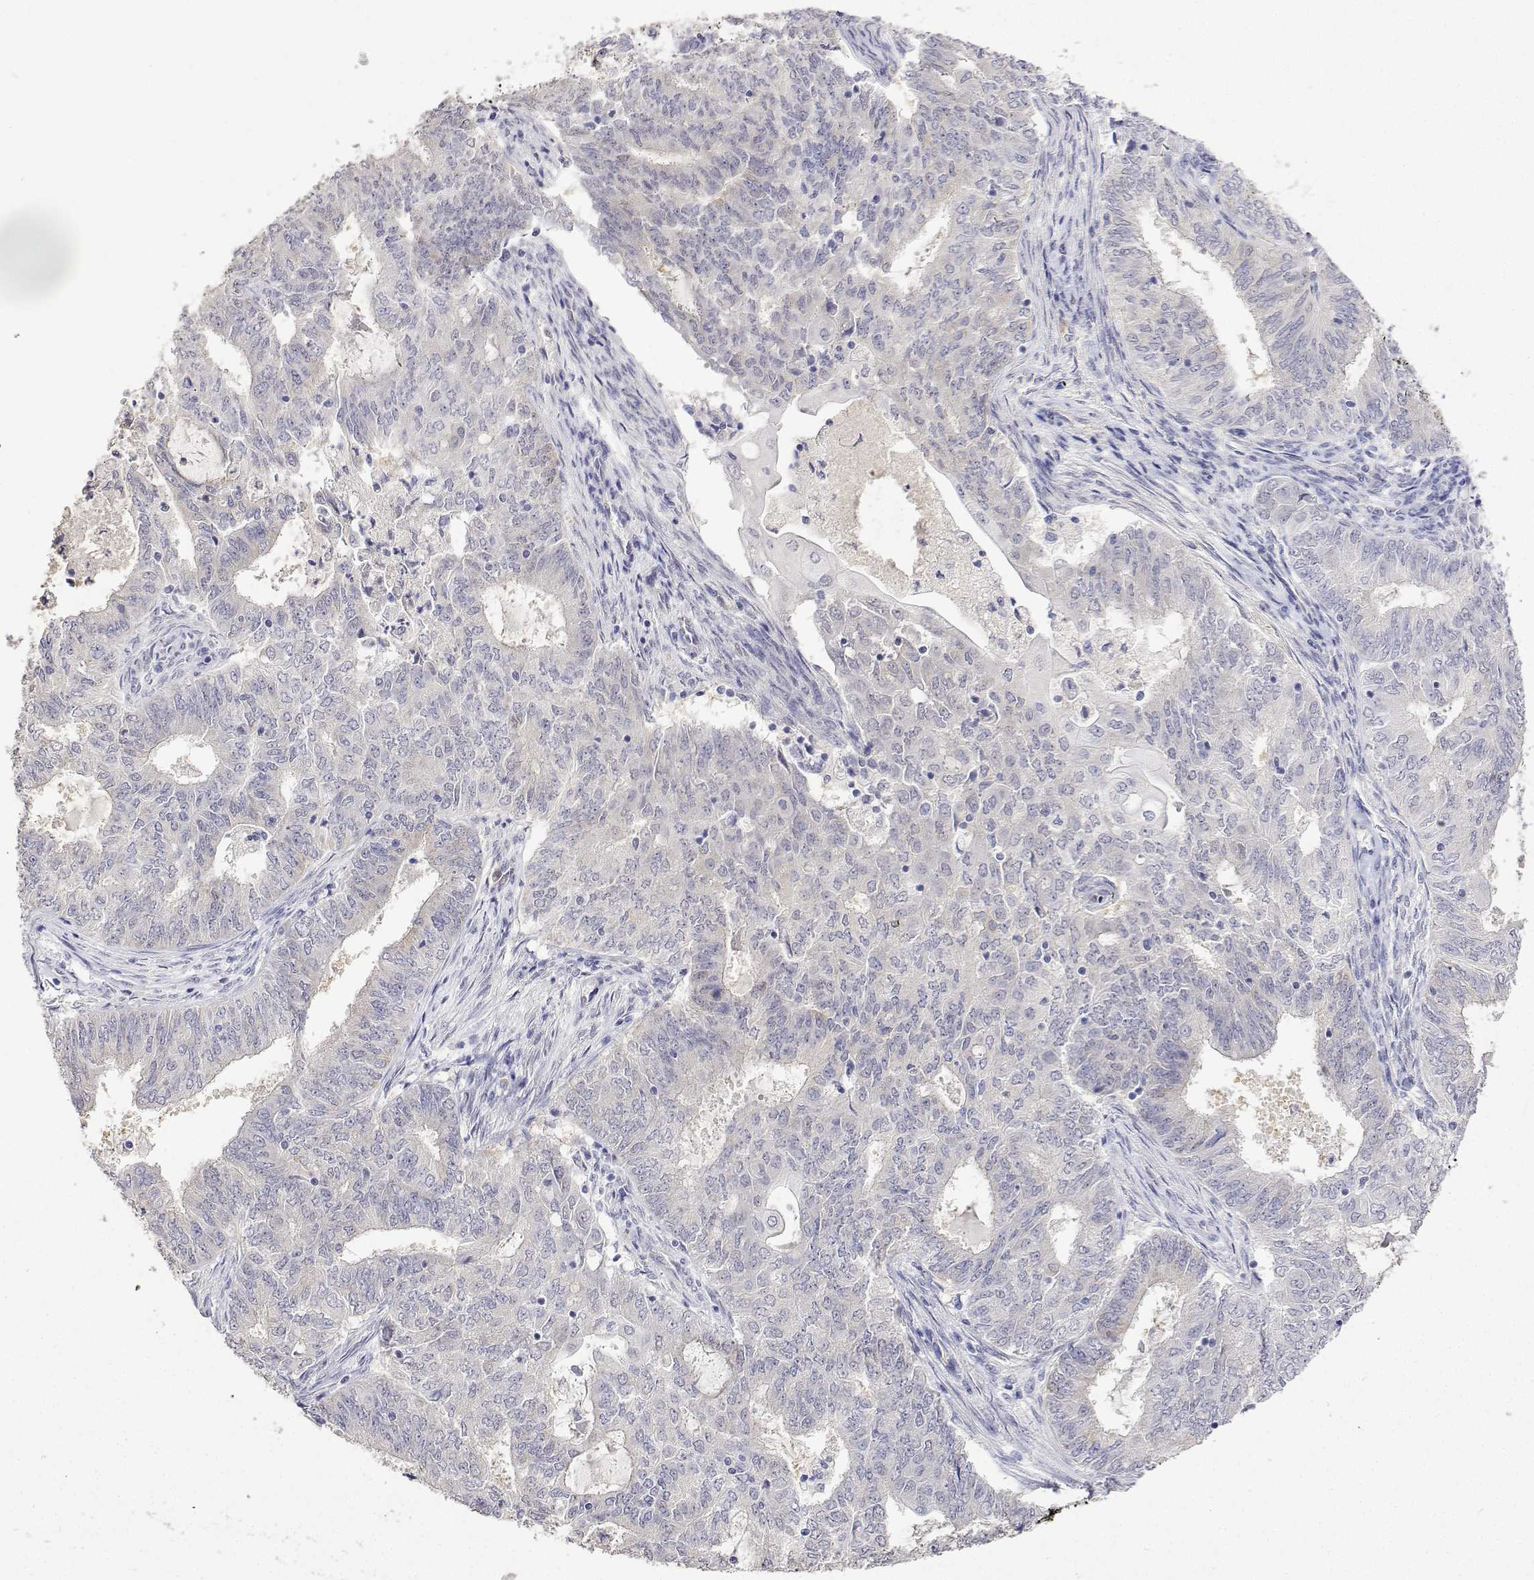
{"staining": {"intensity": "negative", "quantity": "none", "location": "none"}, "tissue": "endometrial cancer", "cell_type": "Tumor cells", "image_type": "cancer", "snomed": [{"axis": "morphology", "description": "Adenocarcinoma, NOS"}, {"axis": "topography", "description": "Endometrium"}], "caption": "Protein analysis of endometrial cancer displays no significant staining in tumor cells. (Stains: DAB IHC with hematoxylin counter stain, Microscopy: brightfield microscopy at high magnification).", "gene": "PLCB1", "patient": {"sex": "female", "age": 62}}